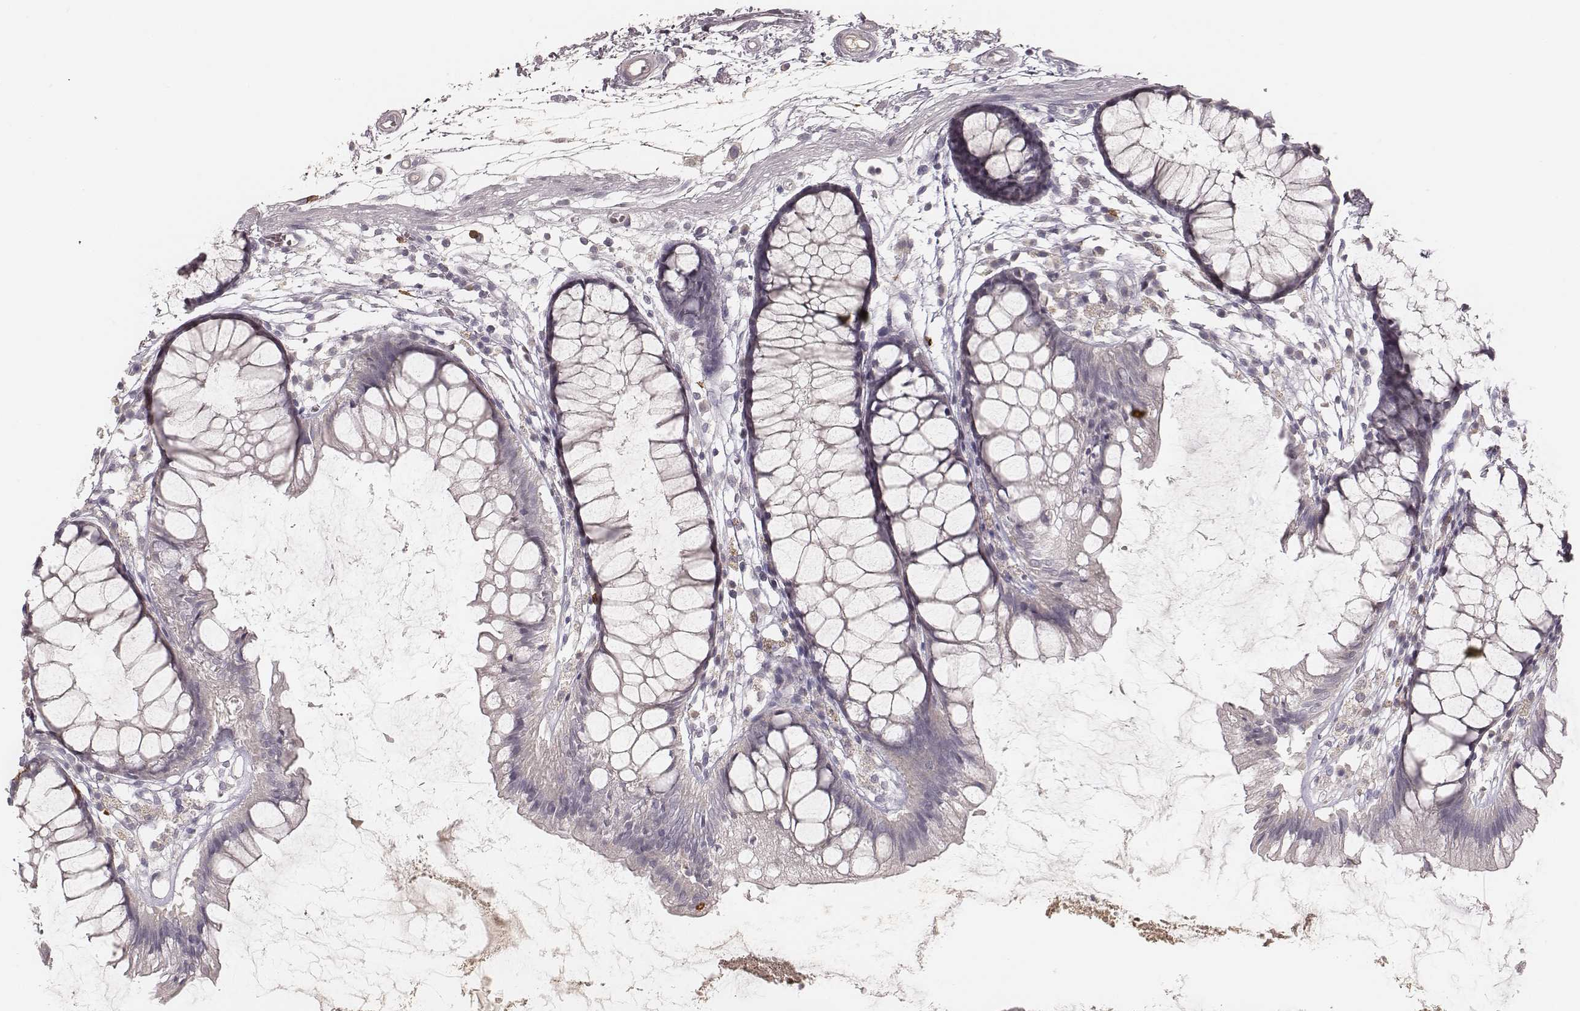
{"staining": {"intensity": "negative", "quantity": "none", "location": "none"}, "tissue": "colon", "cell_type": "Endothelial cells", "image_type": "normal", "snomed": [{"axis": "morphology", "description": "Normal tissue, NOS"}, {"axis": "morphology", "description": "Adenocarcinoma, NOS"}, {"axis": "topography", "description": "Colon"}], "caption": "DAB immunohistochemical staining of benign human colon demonstrates no significant expression in endothelial cells.", "gene": "CD8A", "patient": {"sex": "male", "age": 65}}